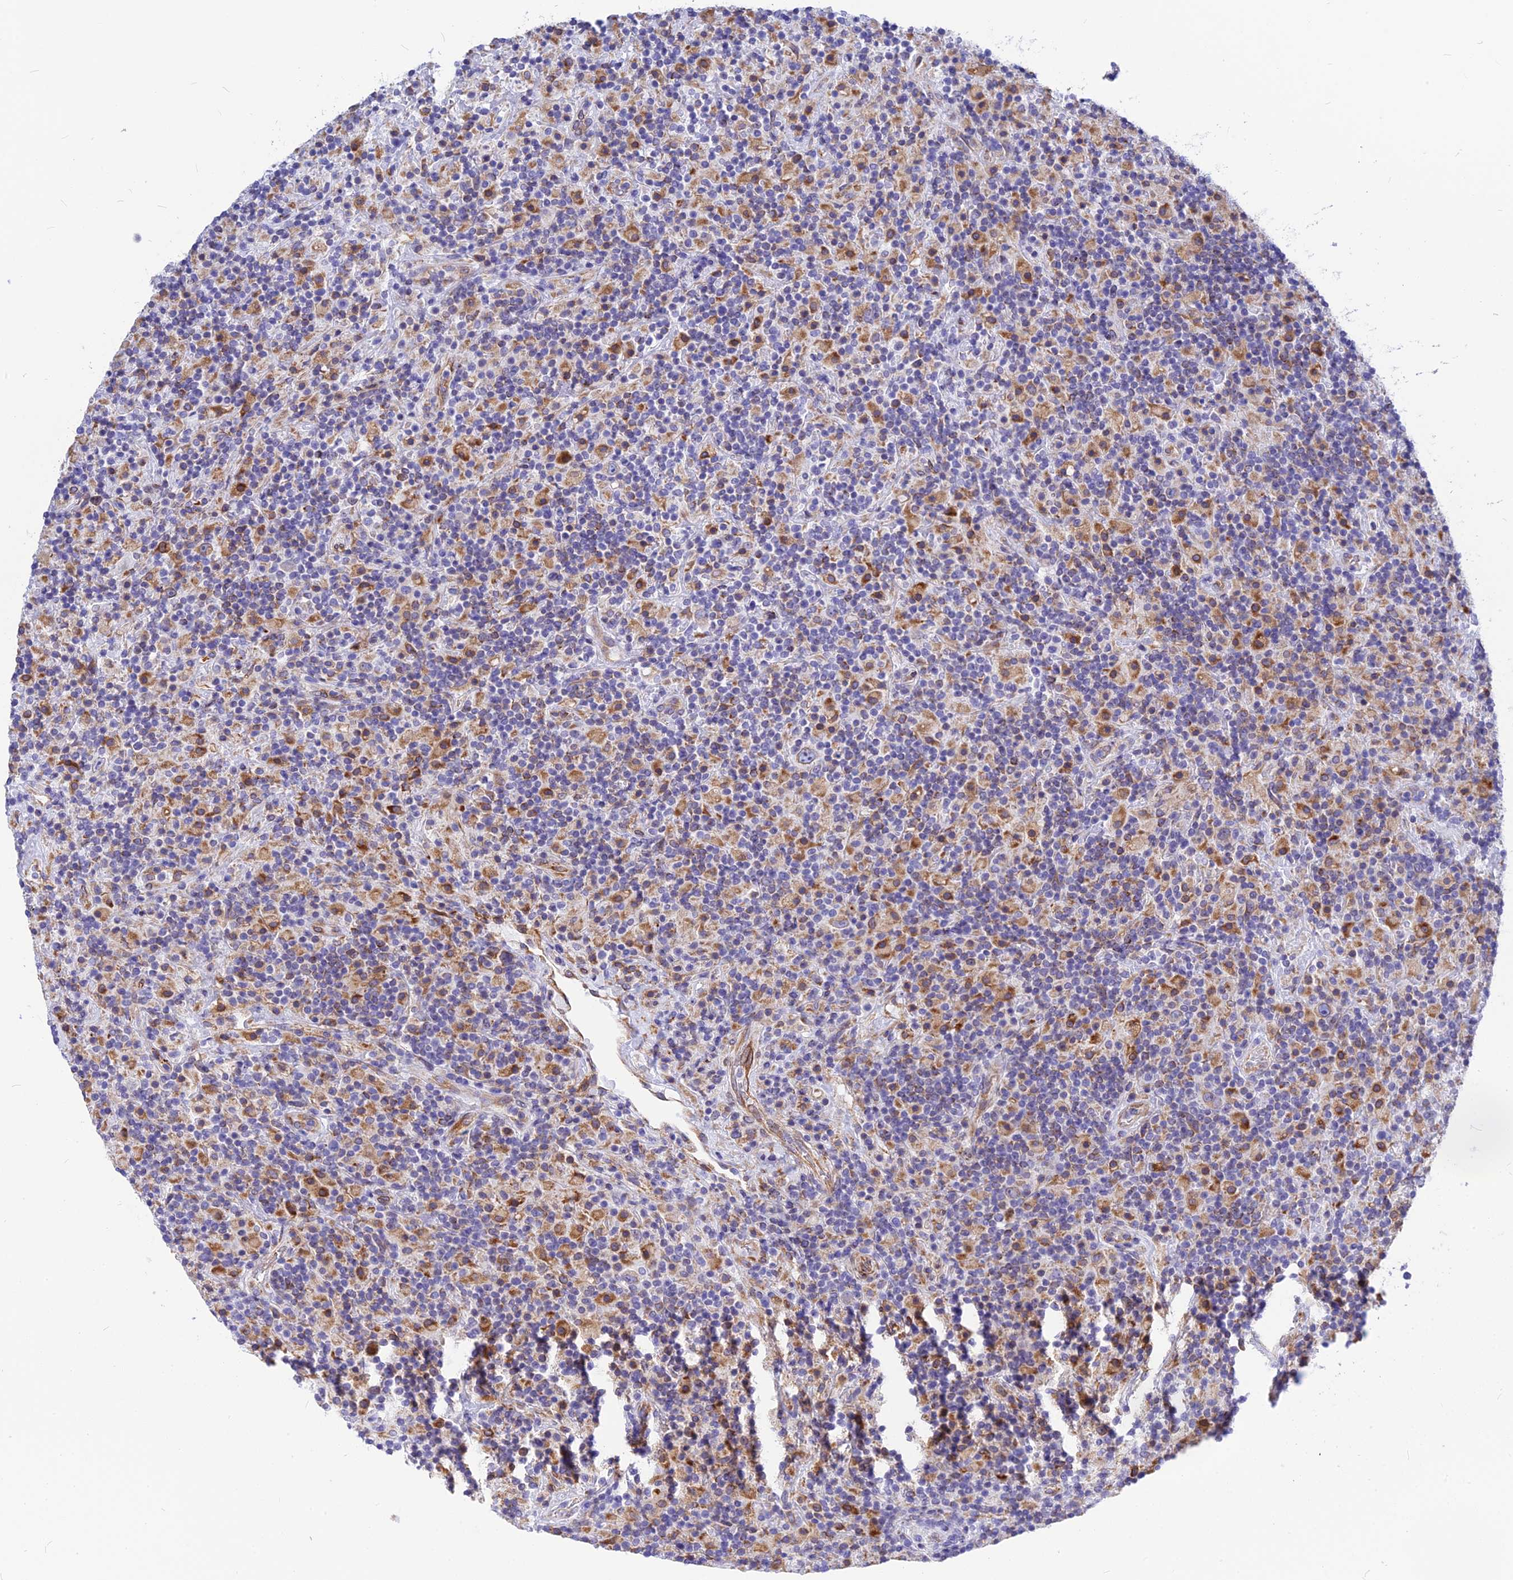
{"staining": {"intensity": "weak", "quantity": "25%-75%", "location": "cytoplasmic/membranous"}, "tissue": "lymphoma", "cell_type": "Tumor cells", "image_type": "cancer", "snomed": [{"axis": "morphology", "description": "Hodgkin's disease, NOS"}, {"axis": "topography", "description": "Lymph node"}], "caption": "Approximately 25%-75% of tumor cells in human Hodgkin's disease show weak cytoplasmic/membranous protein positivity as visualized by brown immunohistochemical staining.", "gene": "CNOT6", "patient": {"sex": "male", "age": 70}}